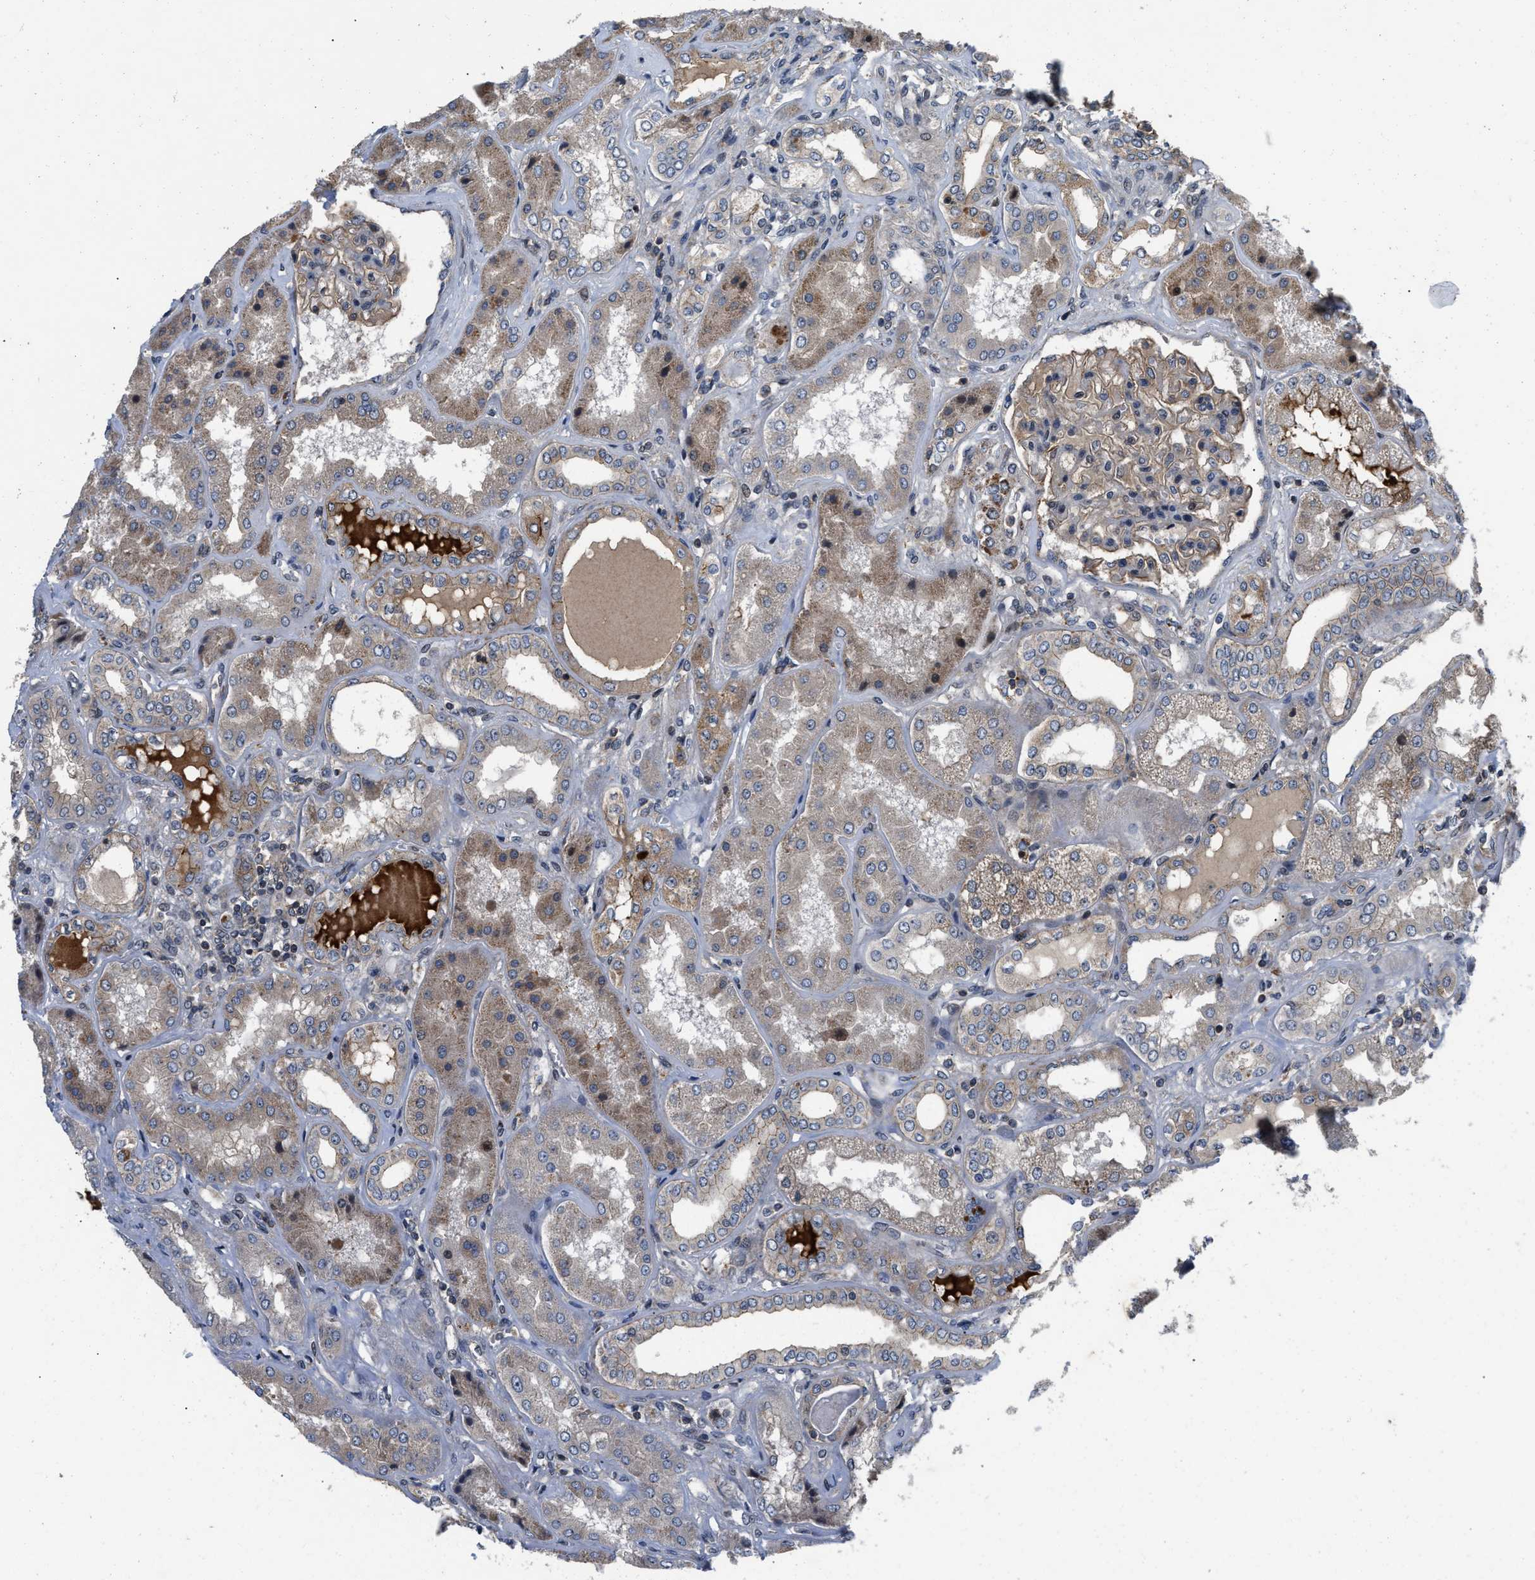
{"staining": {"intensity": "weak", "quantity": ">75%", "location": "cytoplasmic/membranous"}, "tissue": "kidney", "cell_type": "Cells in glomeruli", "image_type": "normal", "snomed": [{"axis": "morphology", "description": "Normal tissue, NOS"}, {"axis": "topography", "description": "Kidney"}], "caption": "Weak cytoplasmic/membranous protein expression is present in about >75% of cells in glomeruli in kidney. (Stains: DAB (3,3'-diaminobenzidine) in brown, nuclei in blue, Microscopy: brightfield microscopy at high magnification).", "gene": "PRDM14", "patient": {"sex": "female", "age": 56}}